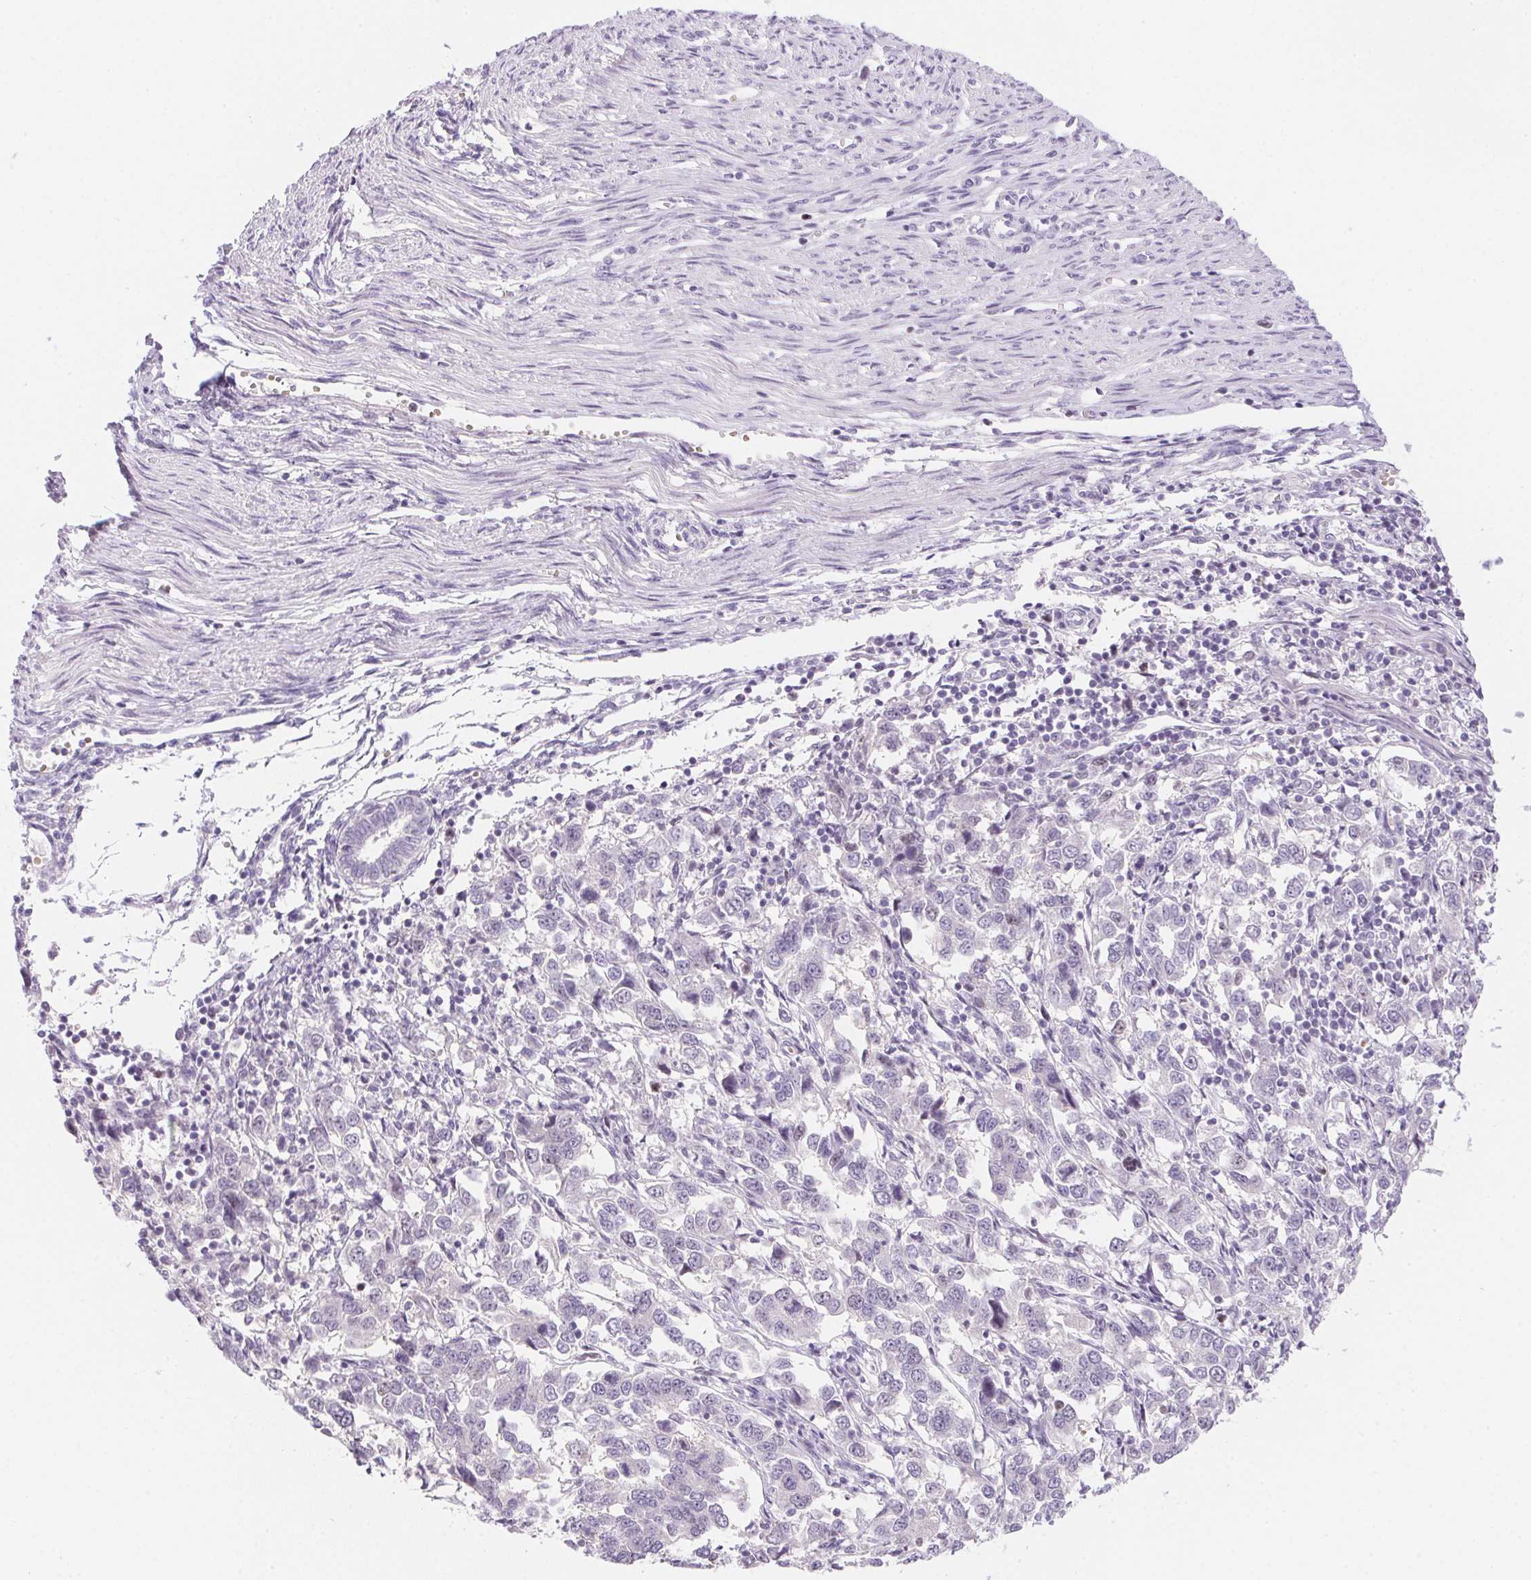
{"staining": {"intensity": "negative", "quantity": "none", "location": "none"}, "tissue": "endometrial cancer", "cell_type": "Tumor cells", "image_type": "cancer", "snomed": [{"axis": "morphology", "description": "Adenocarcinoma, NOS"}, {"axis": "topography", "description": "Endometrium"}], "caption": "There is no significant staining in tumor cells of endometrial adenocarcinoma.", "gene": "HELLS", "patient": {"sex": "female", "age": 43}}